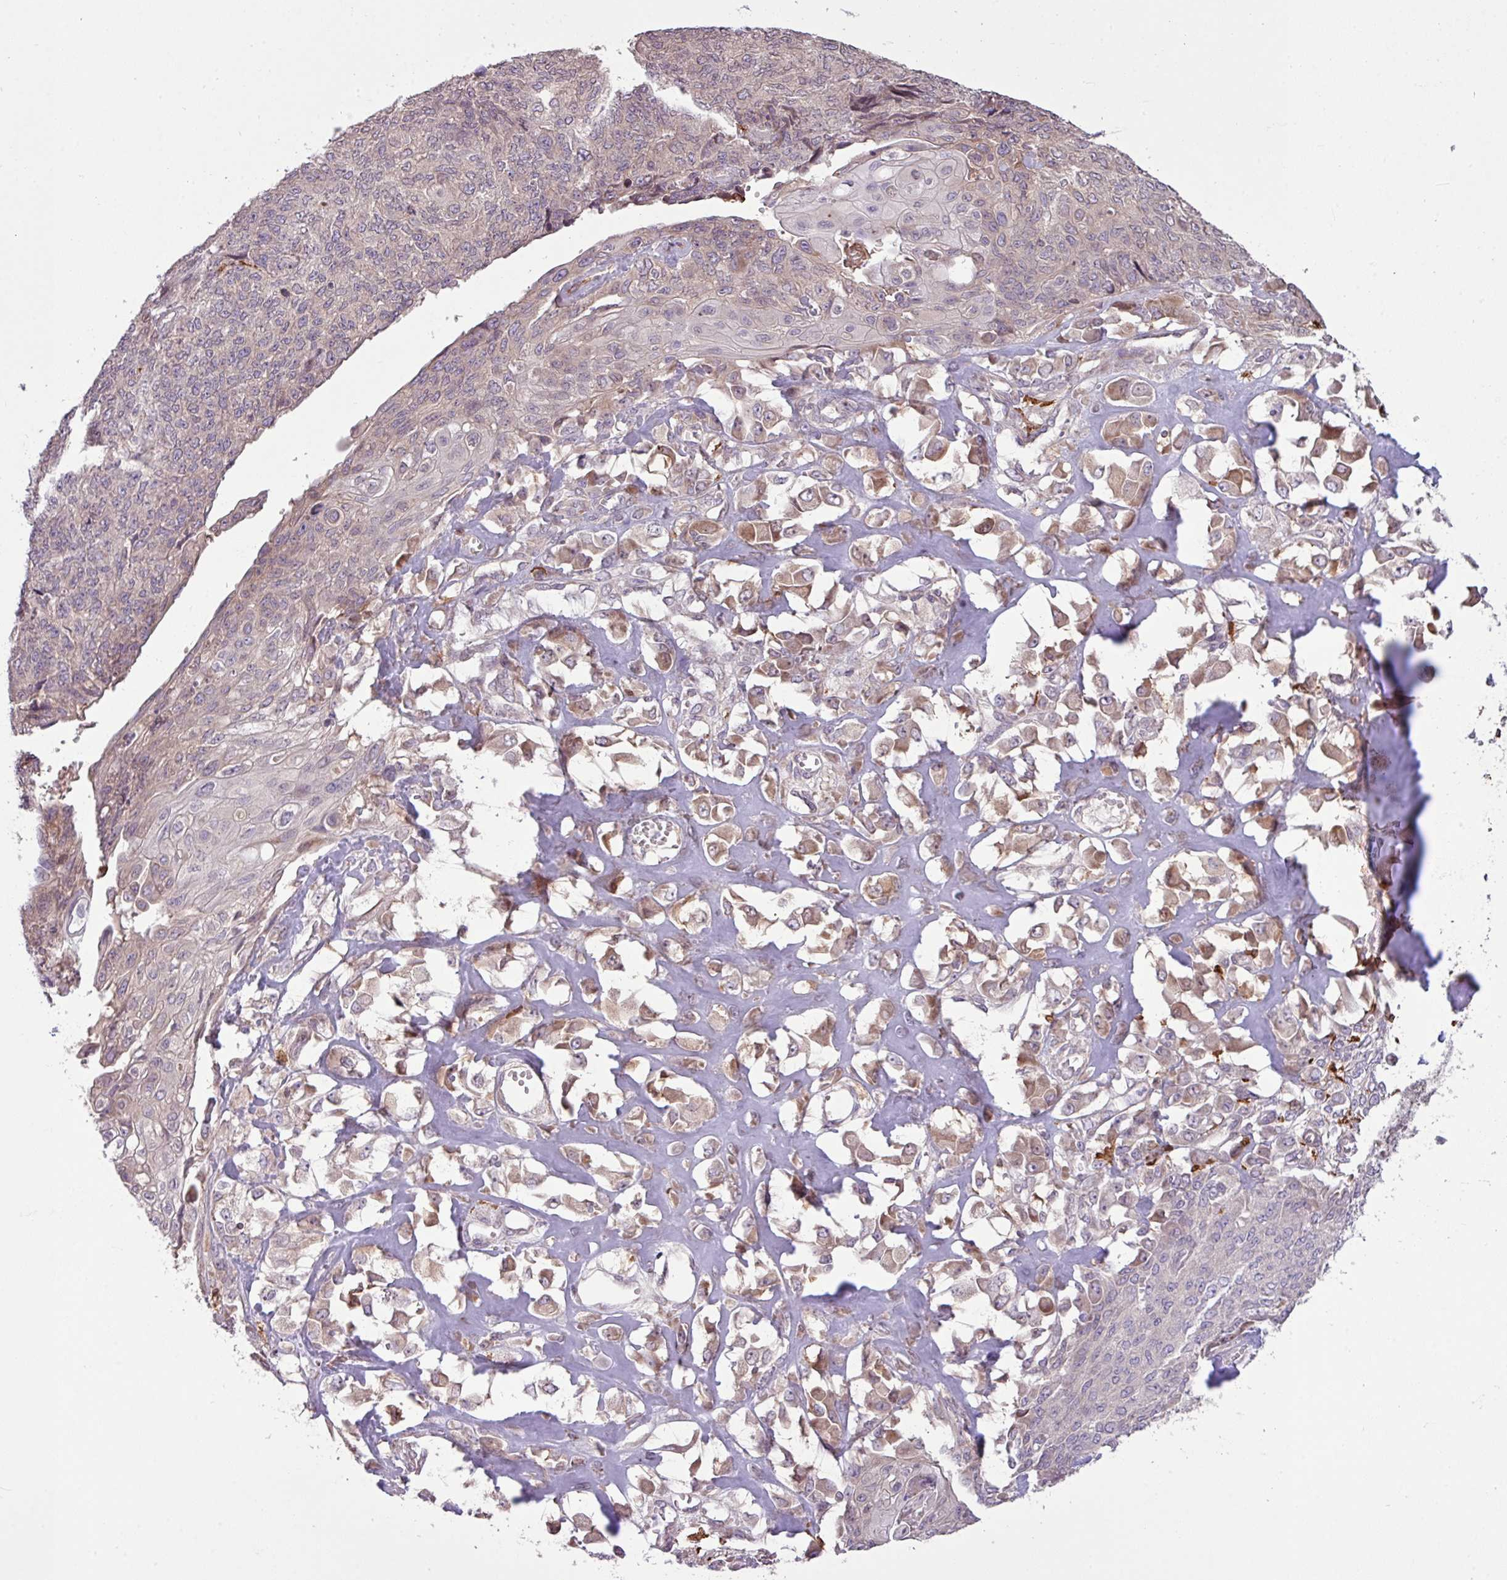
{"staining": {"intensity": "weak", "quantity": "25%-75%", "location": "cytoplasmic/membranous"}, "tissue": "endometrial cancer", "cell_type": "Tumor cells", "image_type": "cancer", "snomed": [{"axis": "morphology", "description": "Adenocarcinoma, NOS"}, {"axis": "topography", "description": "Endometrium"}], "caption": "Brown immunohistochemical staining in endometrial cancer shows weak cytoplasmic/membranous staining in about 25%-75% of tumor cells.", "gene": "ARHGEF25", "patient": {"sex": "female", "age": 32}}